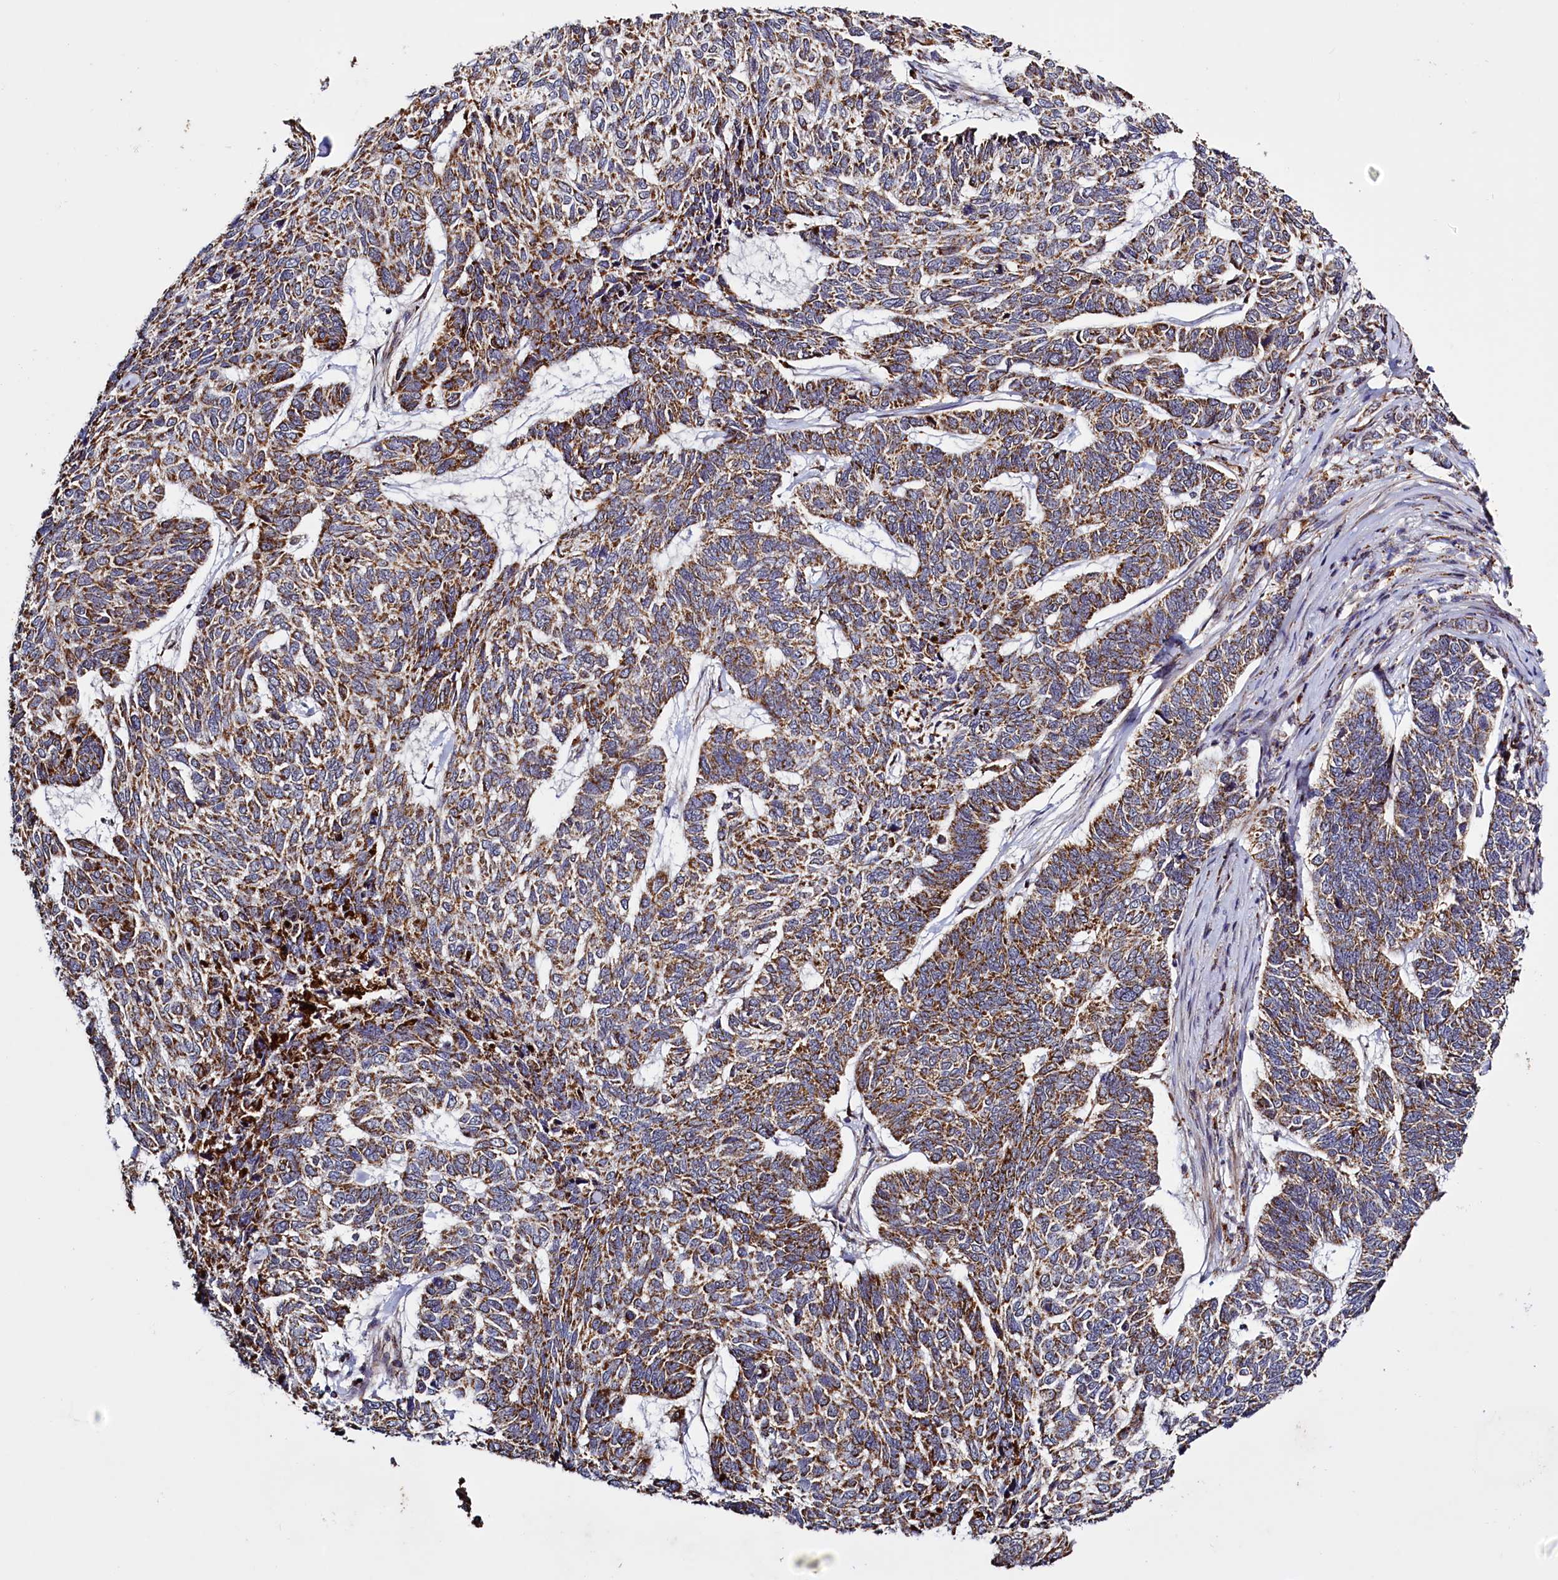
{"staining": {"intensity": "moderate", "quantity": ">75%", "location": "cytoplasmic/membranous"}, "tissue": "skin cancer", "cell_type": "Tumor cells", "image_type": "cancer", "snomed": [{"axis": "morphology", "description": "Basal cell carcinoma"}, {"axis": "topography", "description": "Skin"}], "caption": "An image showing moderate cytoplasmic/membranous expression in about >75% of tumor cells in basal cell carcinoma (skin), as visualized by brown immunohistochemical staining.", "gene": "DYNC2H1", "patient": {"sex": "female", "age": 65}}